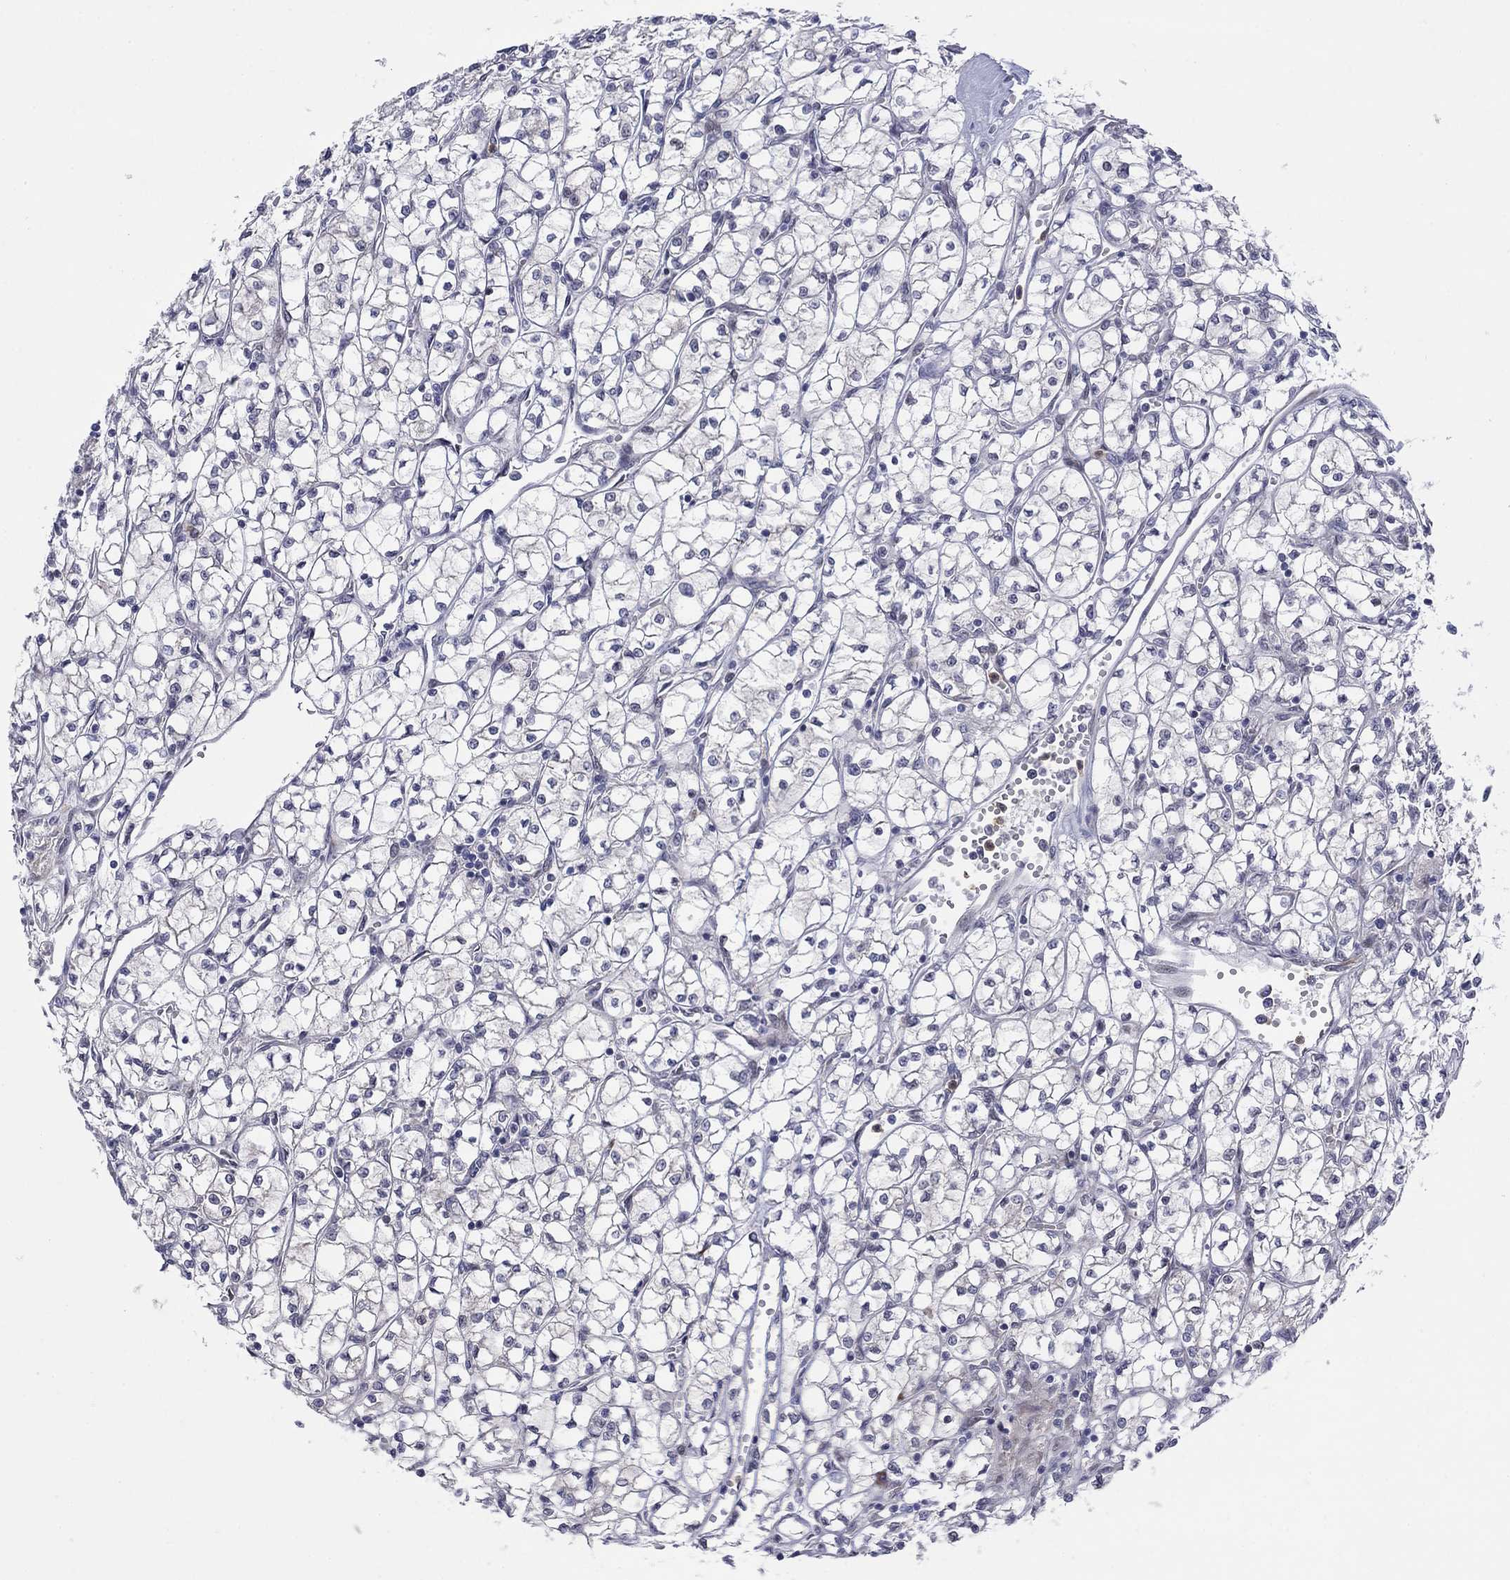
{"staining": {"intensity": "negative", "quantity": "none", "location": "none"}, "tissue": "renal cancer", "cell_type": "Tumor cells", "image_type": "cancer", "snomed": [{"axis": "morphology", "description": "Adenocarcinoma, NOS"}, {"axis": "topography", "description": "Kidney"}], "caption": "DAB (3,3'-diaminobenzidine) immunohistochemical staining of human renal cancer demonstrates no significant expression in tumor cells. (DAB IHC, high magnification).", "gene": "TTC21B", "patient": {"sex": "female", "age": 64}}